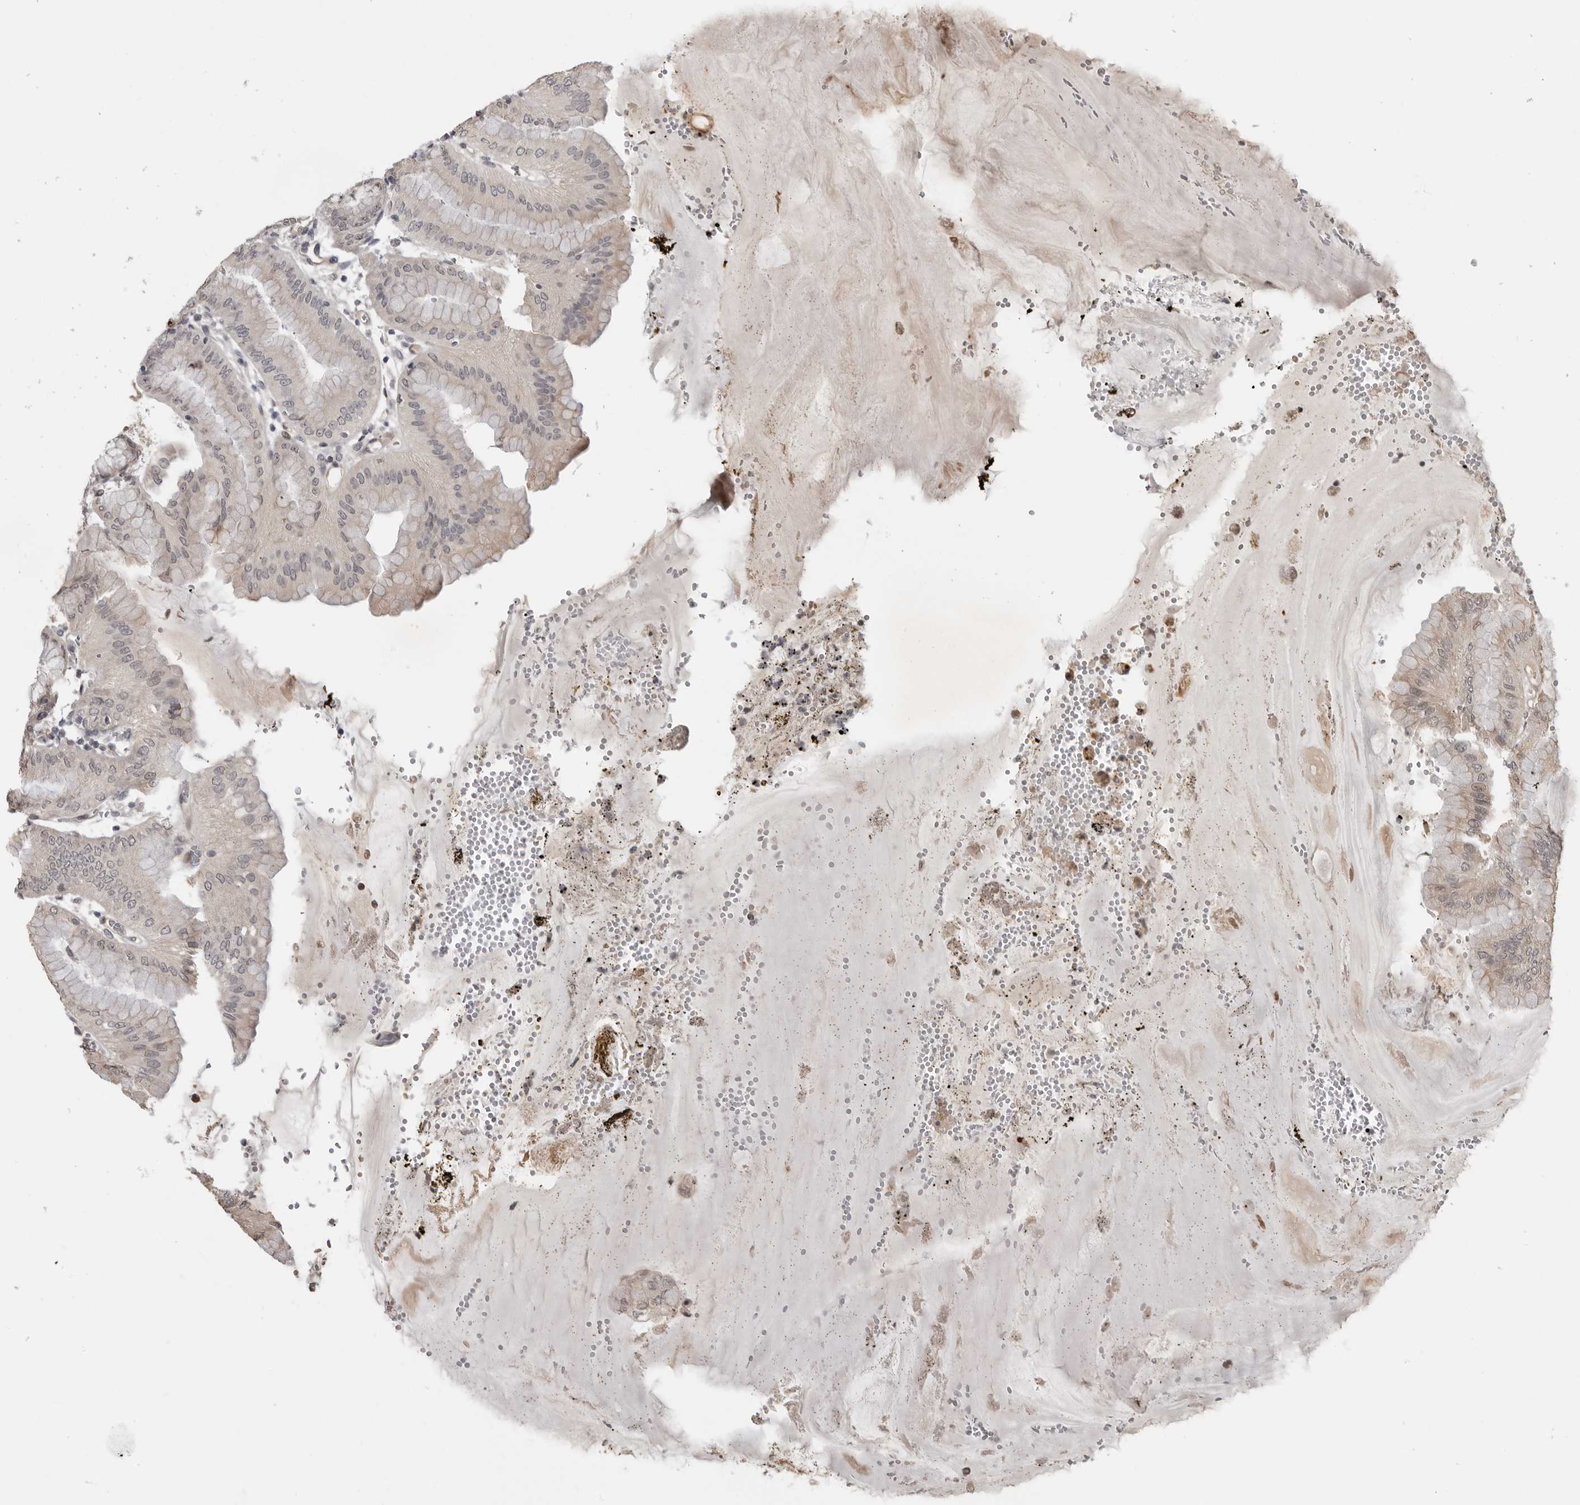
{"staining": {"intensity": "weak", "quantity": "<25%", "location": "cytoplasmic/membranous"}, "tissue": "stomach", "cell_type": "Glandular cells", "image_type": "normal", "snomed": [{"axis": "morphology", "description": "Normal tissue, NOS"}, {"axis": "topography", "description": "Stomach, lower"}], "caption": "IHC histopathology image of normal stomach: stomach stained with DAB reveals no significant protein positivity in glandular cells. (Immunohistochemistry (ihc), brightfield microscopy, high magnification).", "gene": "PRRX2", "patient": {"sex": "male", "age": 71}}